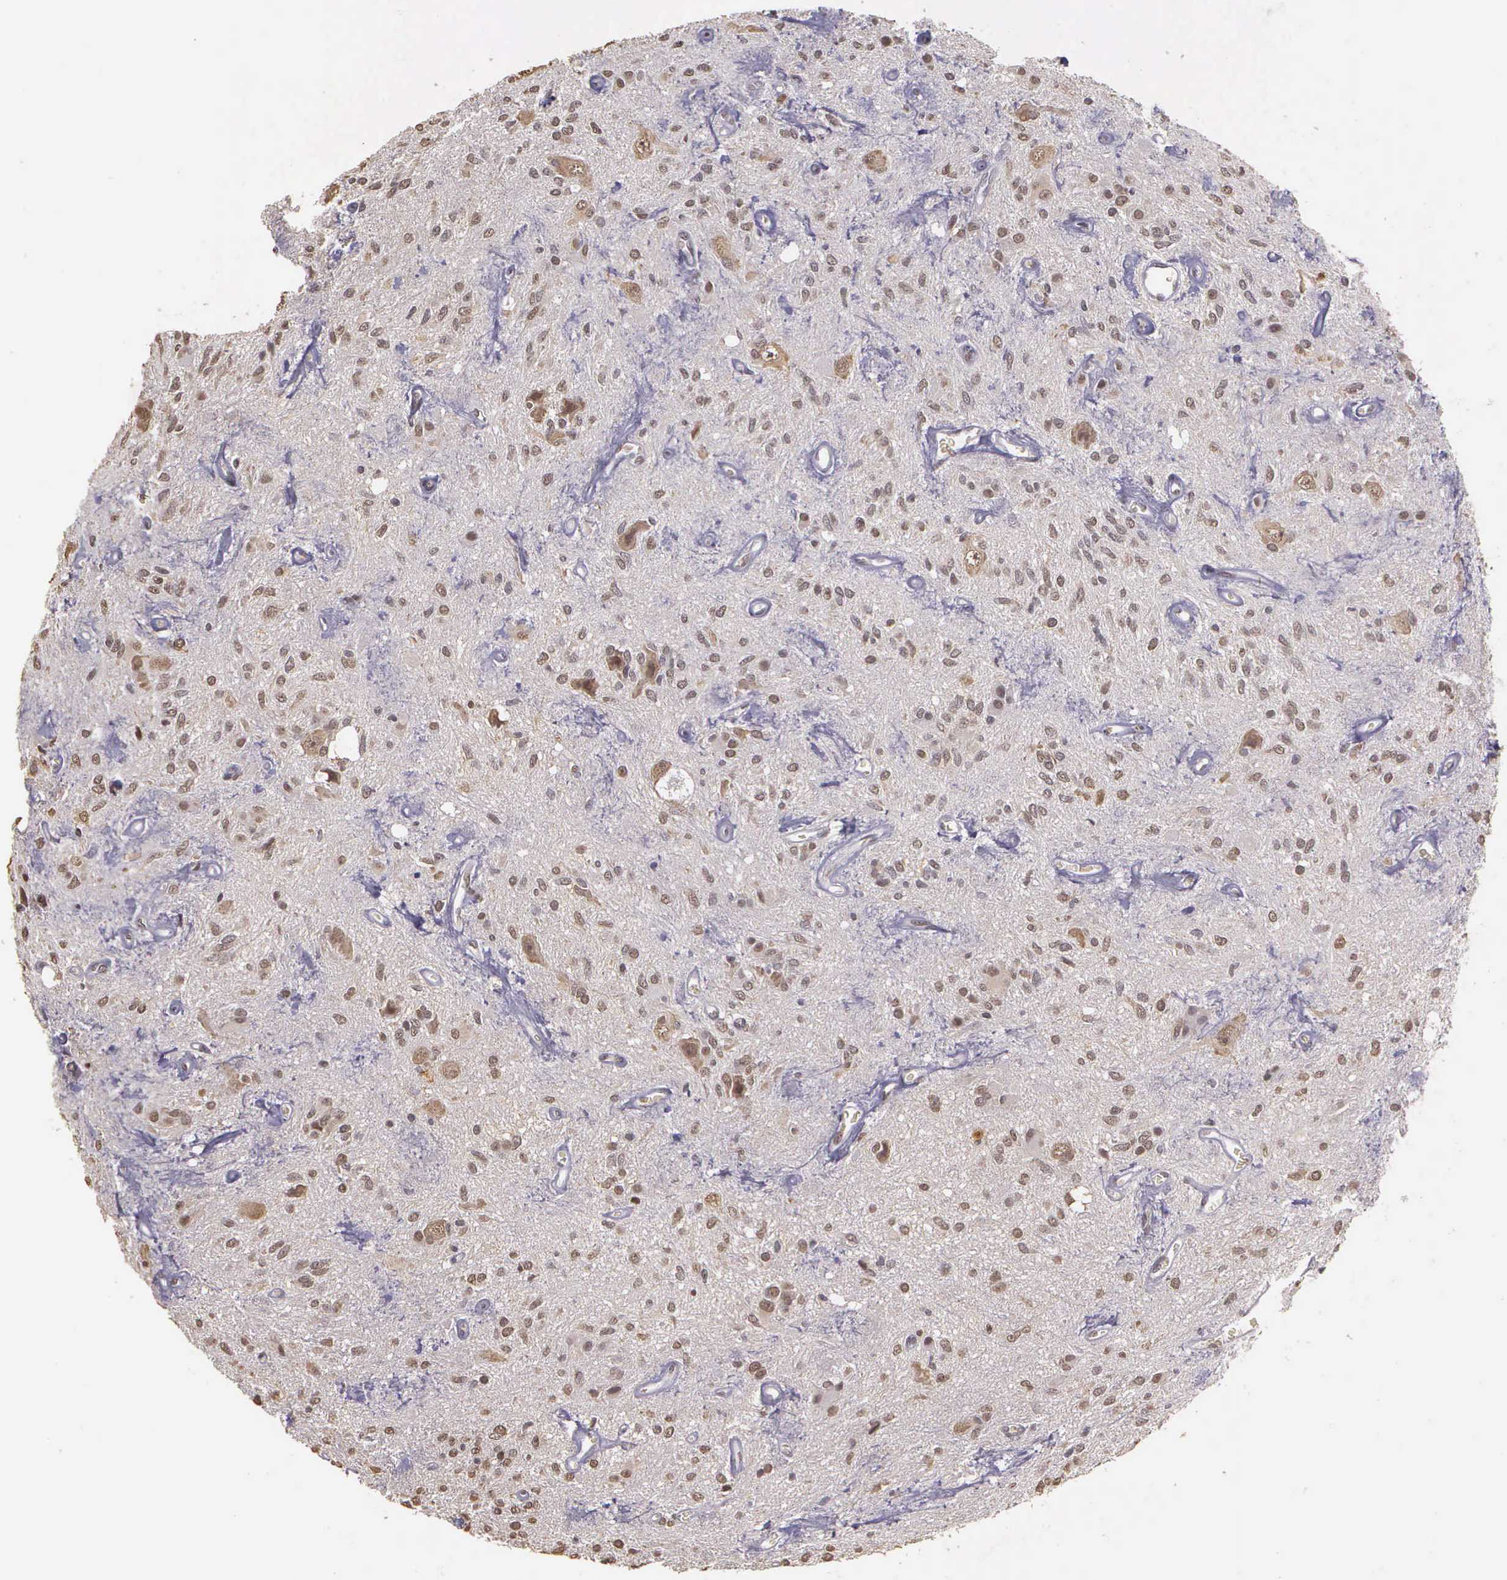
{"staining": {"intensity": "weak", "quantity": "25%-75%", "location": "nuclear"}, "tissue": "glioma", "cell_type": "Tumor cells", "image_type": "cancer", "snomed": [{"axis": "morphology", "description": "Glioma, malignant, Low grade"}, {"axis": "topography", "description": "Brain"}], "caption": "Tumor cells reveal low levels of weak nuclear expression in about 25%-75% of cells in malignant low-grade glioma. Nuclei are stained in blue.", "gene": "ARMCX5", "patient": {"sex": "female", "age": 15}}